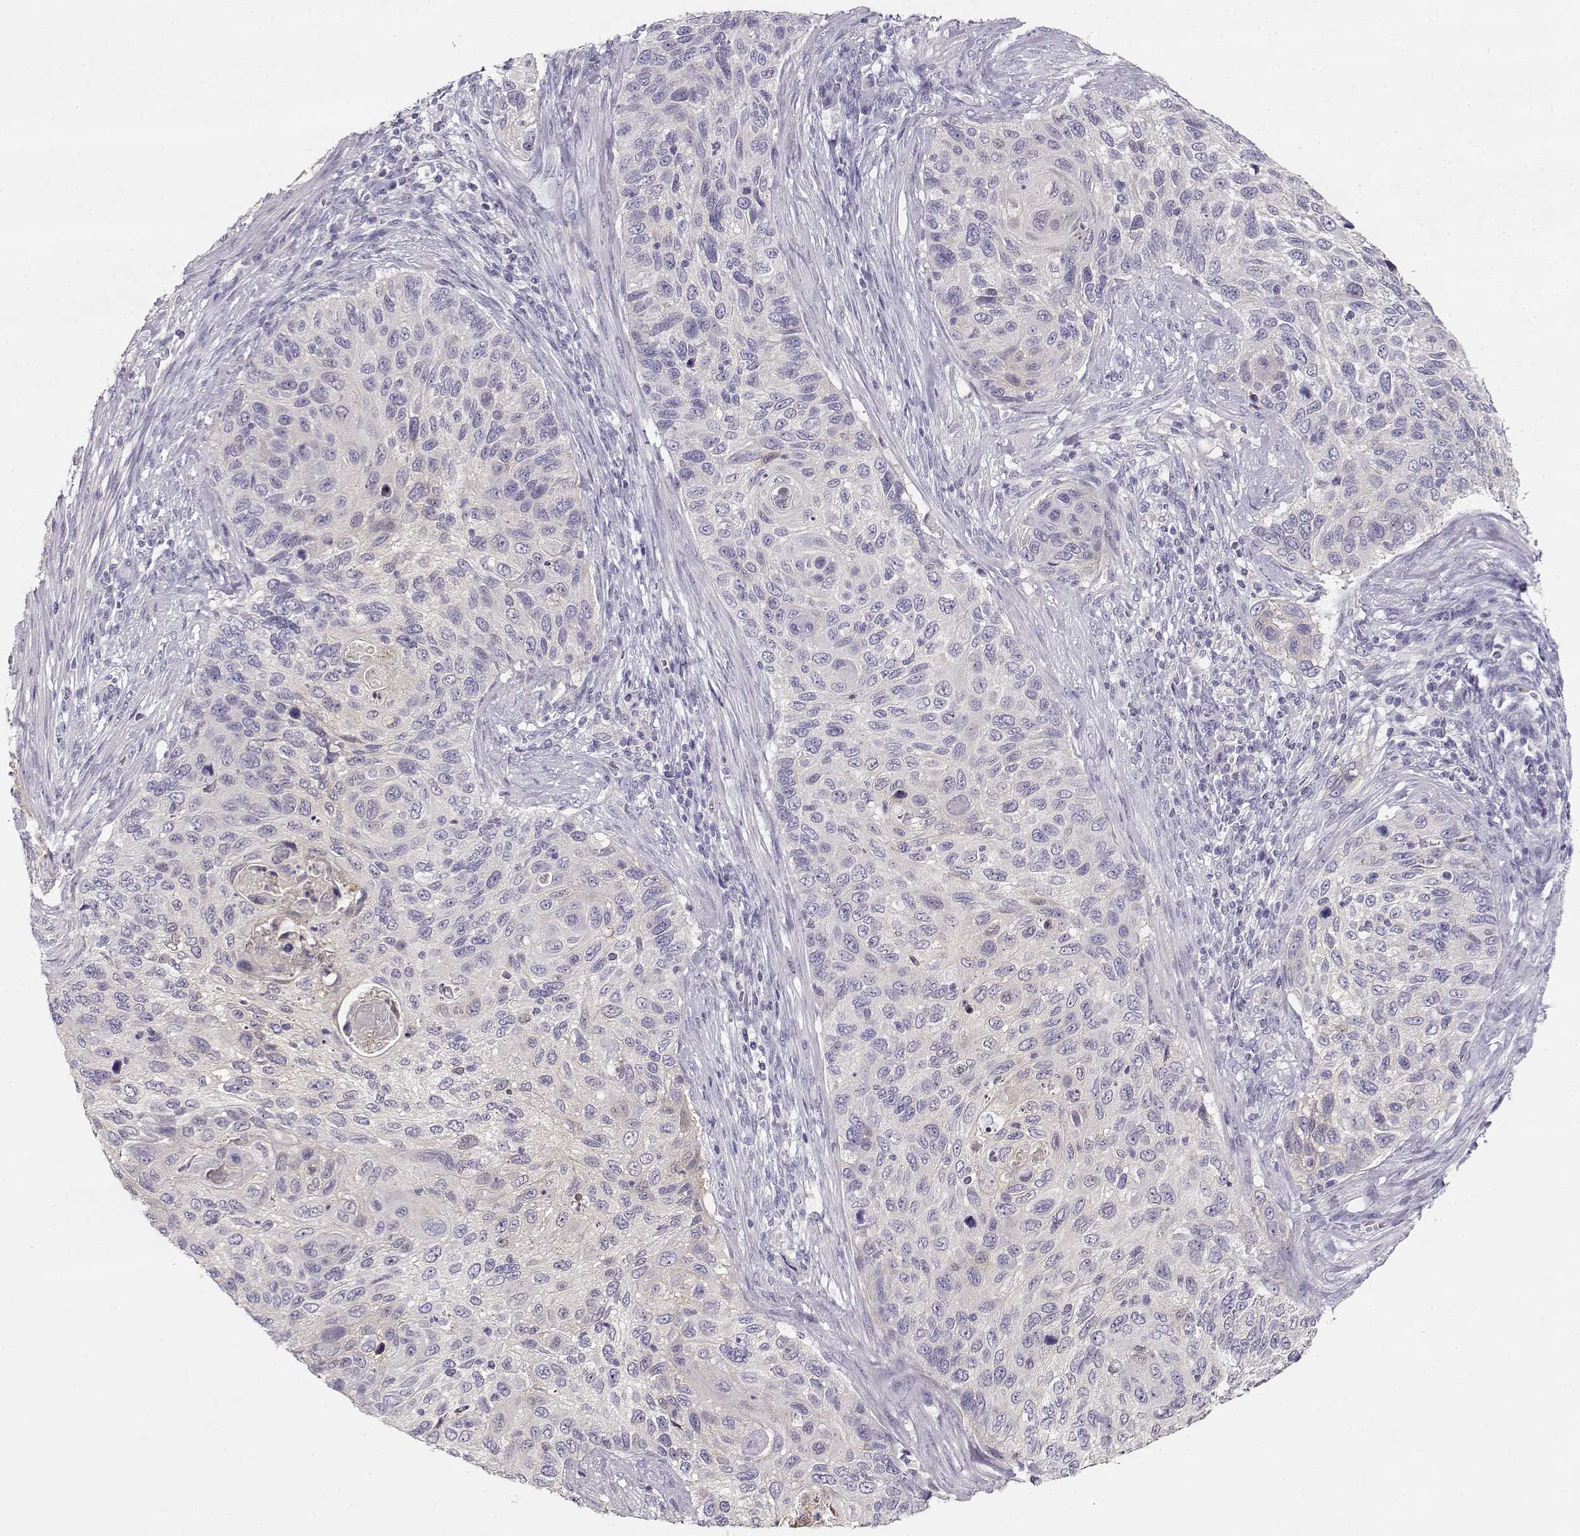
{"staining": {"intensity": "negative", "quantity": "none", "location": "none"}, "tissue": "cervical cancer", "cell_type": "Tumor cells", "image_type": "cancer", "snomed": [{"axis": "morphology", "description": "Squamous cell carcinoma, NOS"}, {"axis": "topography", "description": "Cervix"}], "caption": "The image reveals no staining of tumor cells in cervical squamous cell carcinoma.", "gene": "NDRG4", "patient": {"sex": "female", "age": 70}}